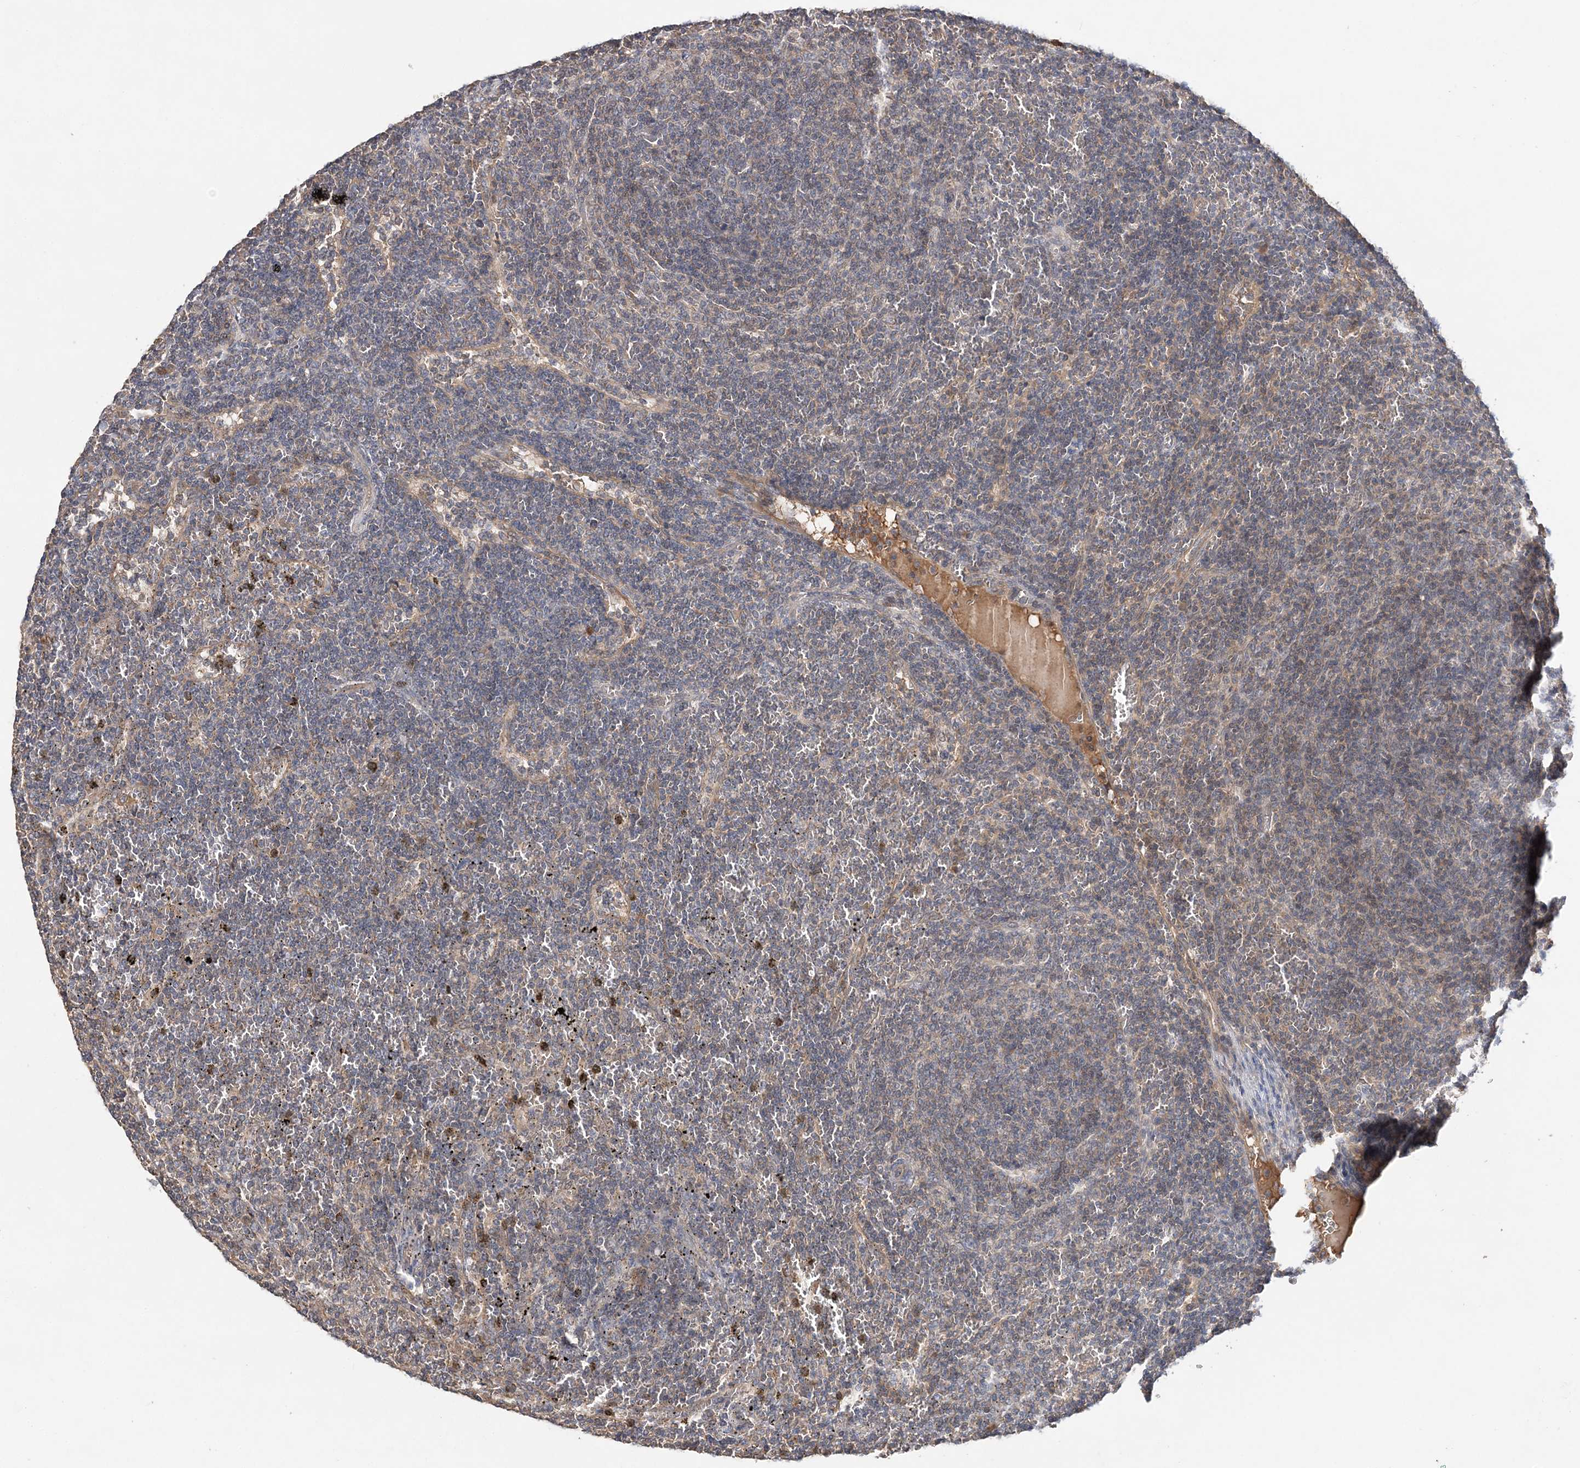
{"staining": {"intensity": "weak", "quantity": "<25%", "location": "cytoplasmic/membranous"}, "tissue": "lymphoma", "cell_type": "Tumor cells", "image_type": "cancer", "snomed": [{"axis": "morphology", "description": "Malignant lymphoma, non-Hodgkin's type, Low grade"}, {"axis": "topography", "description": "Spleen"}], "caption": "Human lymphoma stained for a protein using IHC reveals no expression in tumor cells.", "gene": "SYCP3", "patient": {"sex": "female", "age": 50}}